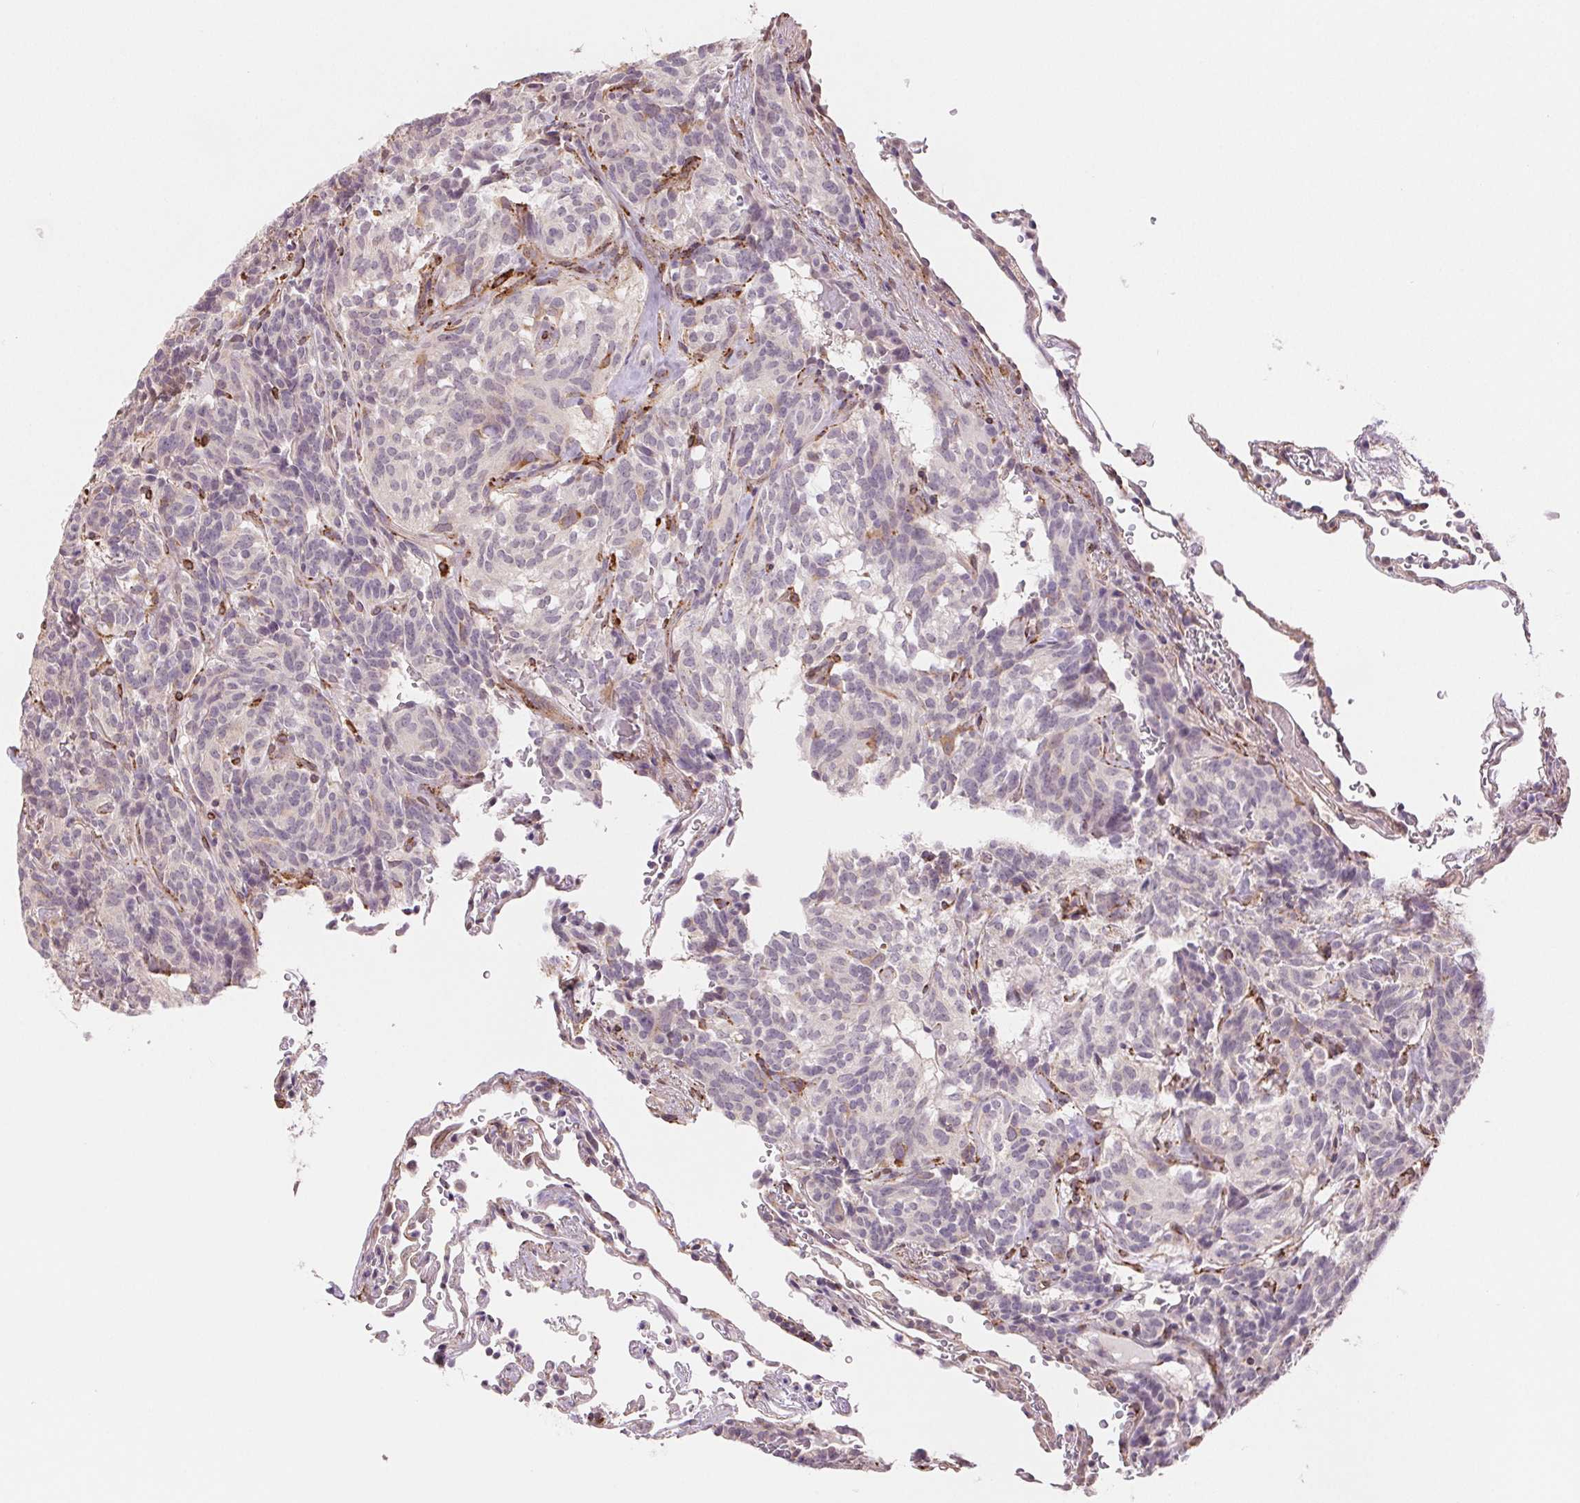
{"staining": {"intensity": "negative", "quantity": "none", "location": "none"}, "tissue": "carcinoid", "cell_type": "Tumor cells", "image_type": "cancer", "snomed": [{"axis": "morphology", "description": "Carcinoid, malignant, NOS"}, {"axis": "topography", "description": "Lung"}], "caption": "High magnification brightfield microscopy of carcinoid (malignant) stained with DAB (brown) and counterstained with hematoxylin (blue): tumor cells show no significant expression.", "gene": "FKBP10", "patient": {"sex": "female", "age": 61}}